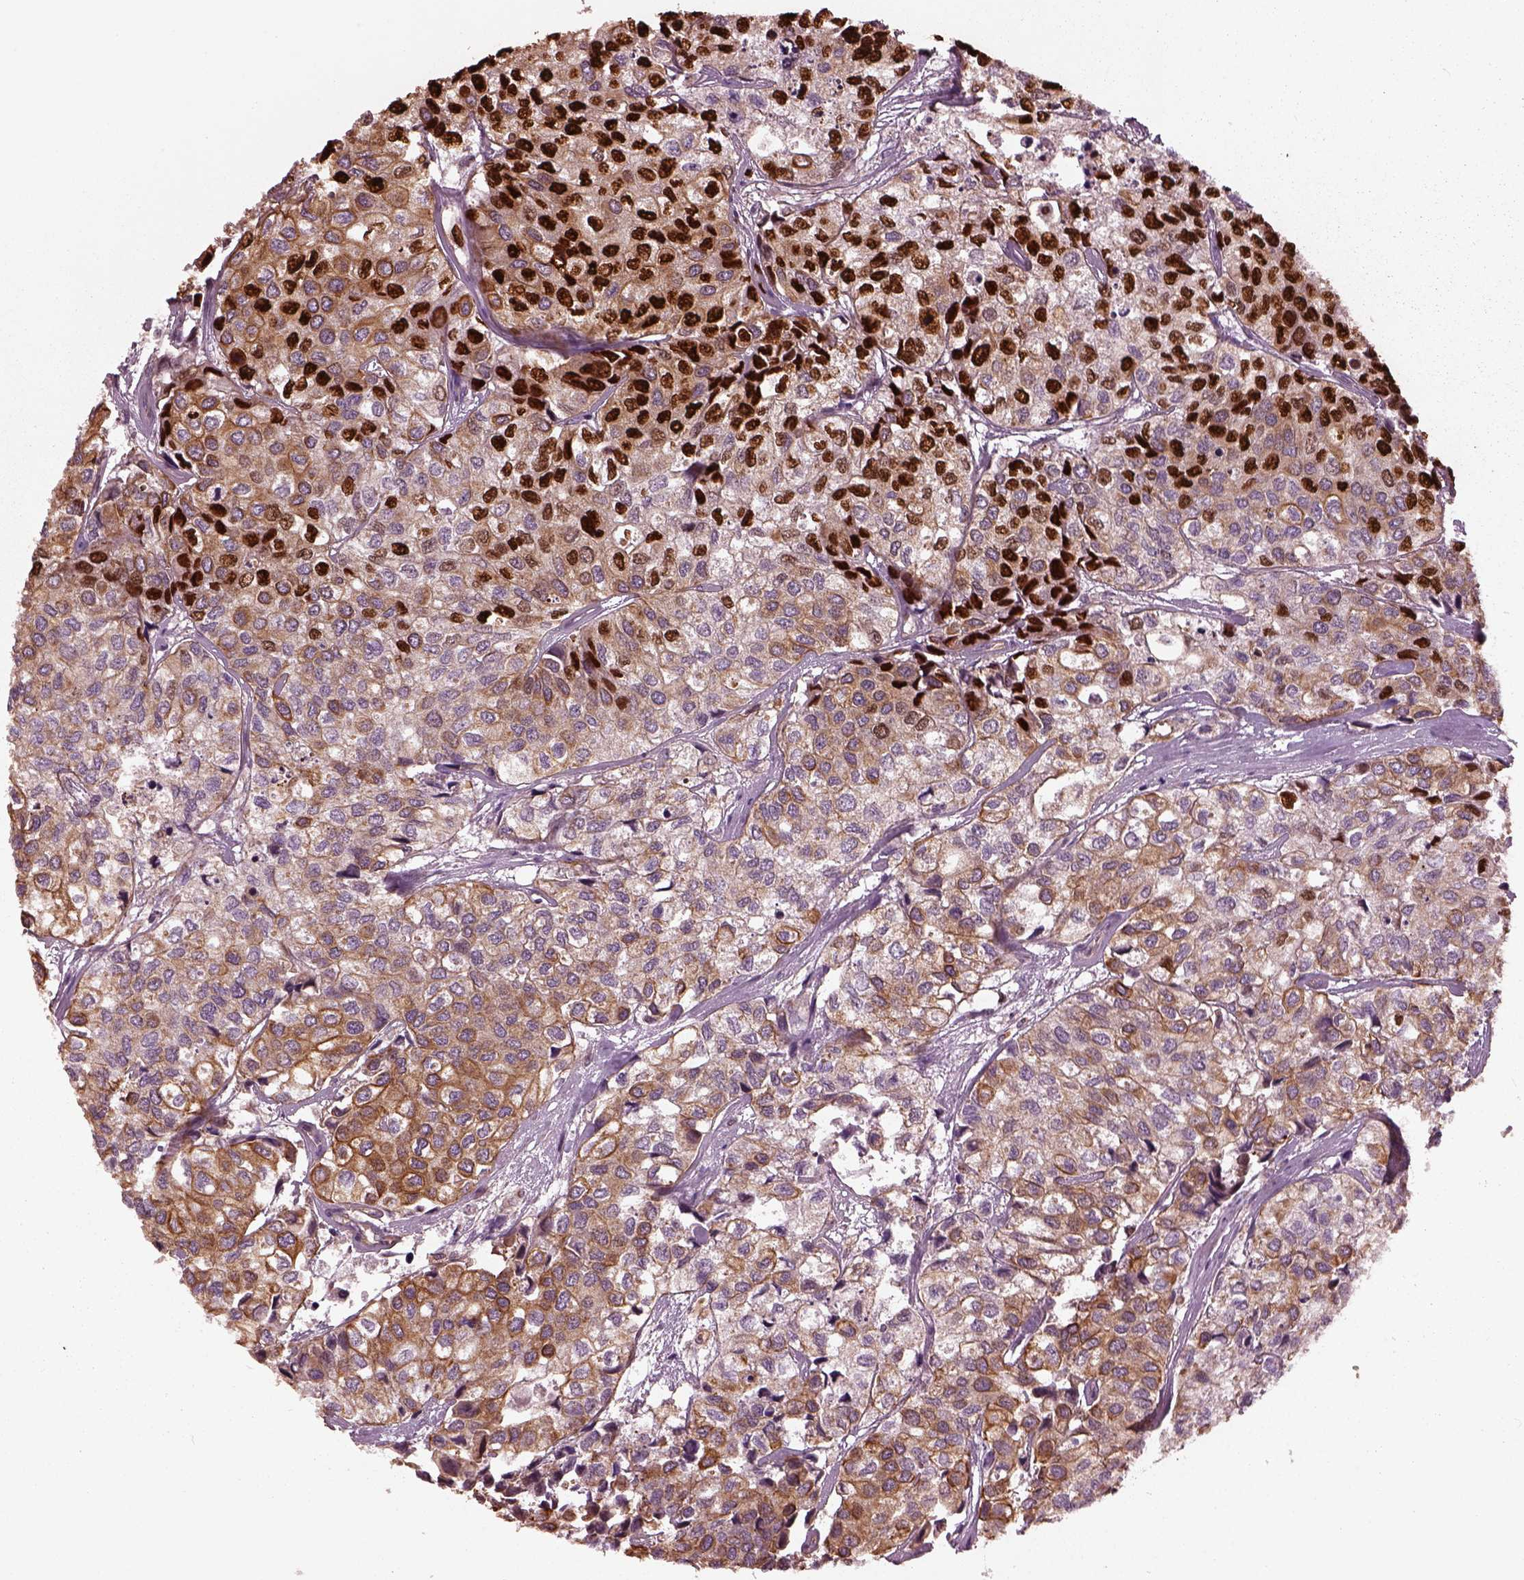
{"staining": {"intensity": "strong", "quantity": "25%-75%", "location": "cytoplasmic/membranous,nuclear"}, "tissue": "urothelial cancer", "cell_type": "Tumor cells", "image_type": "cancer", "snomed": [{"axis": "morphology", "description": "Urothelial carcinoma, High grade"}, {"axis": "topography", "description": "Urinary bladder"}], "caption": "Urothelial carcinoma (high-grade) stained with a protein marker displays strong staining in tumor cells.", "gene": "RUFY3", "patient": {"sex": "male", "age": 73}}